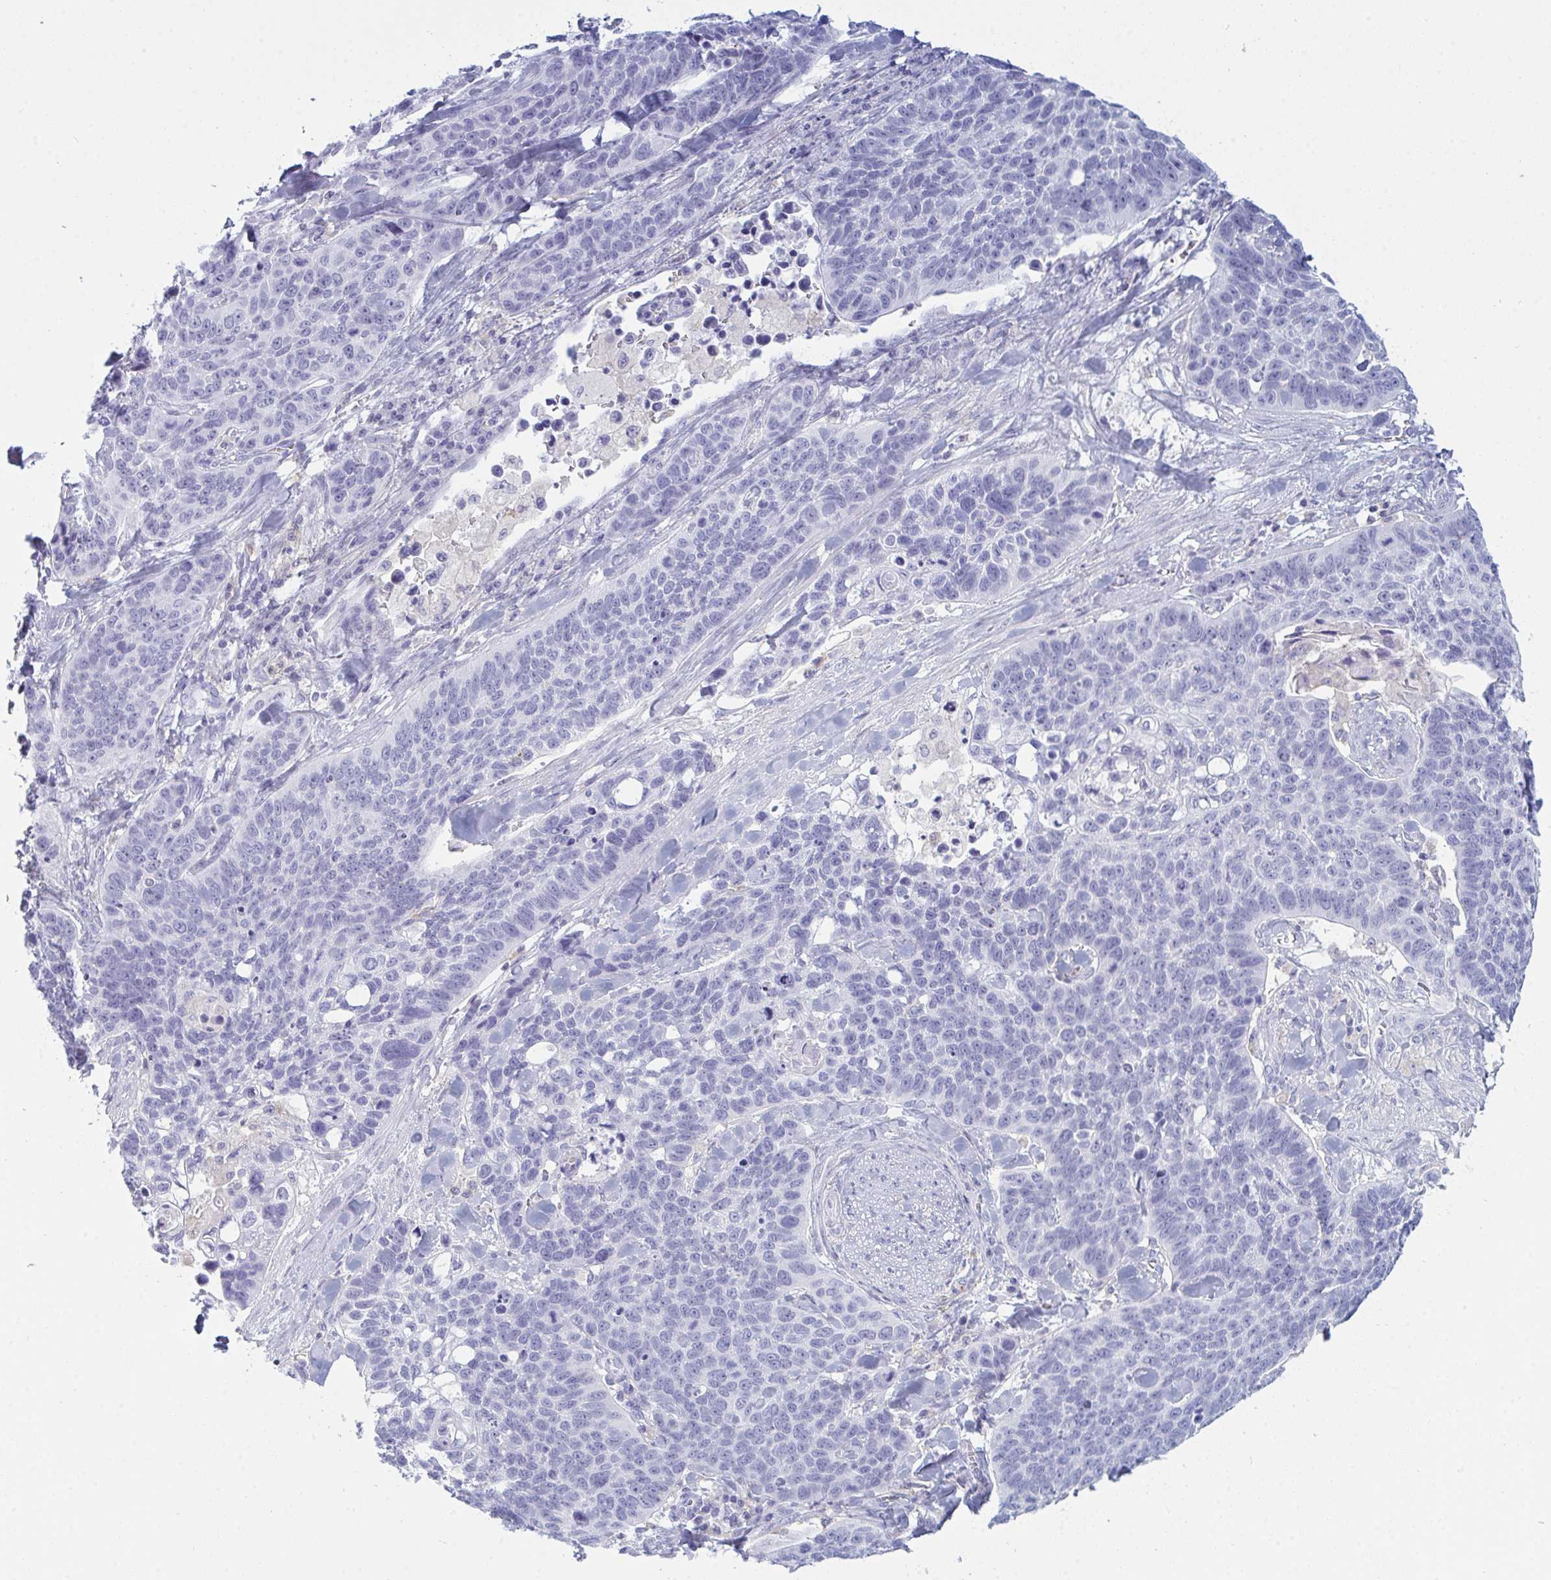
{"staining": {"intensity": "negative", "quantity": "none", "location": "none"}, "tissue": "lung cancer", "cell_type": "Tumor cells", "image_type": "cancer", "snomed": [{"axis": "morphology", "description": "Squamous cell carcinoma, NOS"}, {"axis": "topography", "description": "Lung"}], "caption": "Squamous cell carcinoma (lung) stained for a protein using immunohistochemistry (IHC) exhibits no expression tumor cells.", "gene": "MYO1F", "patient": {"sex": "male", "age": 62}}